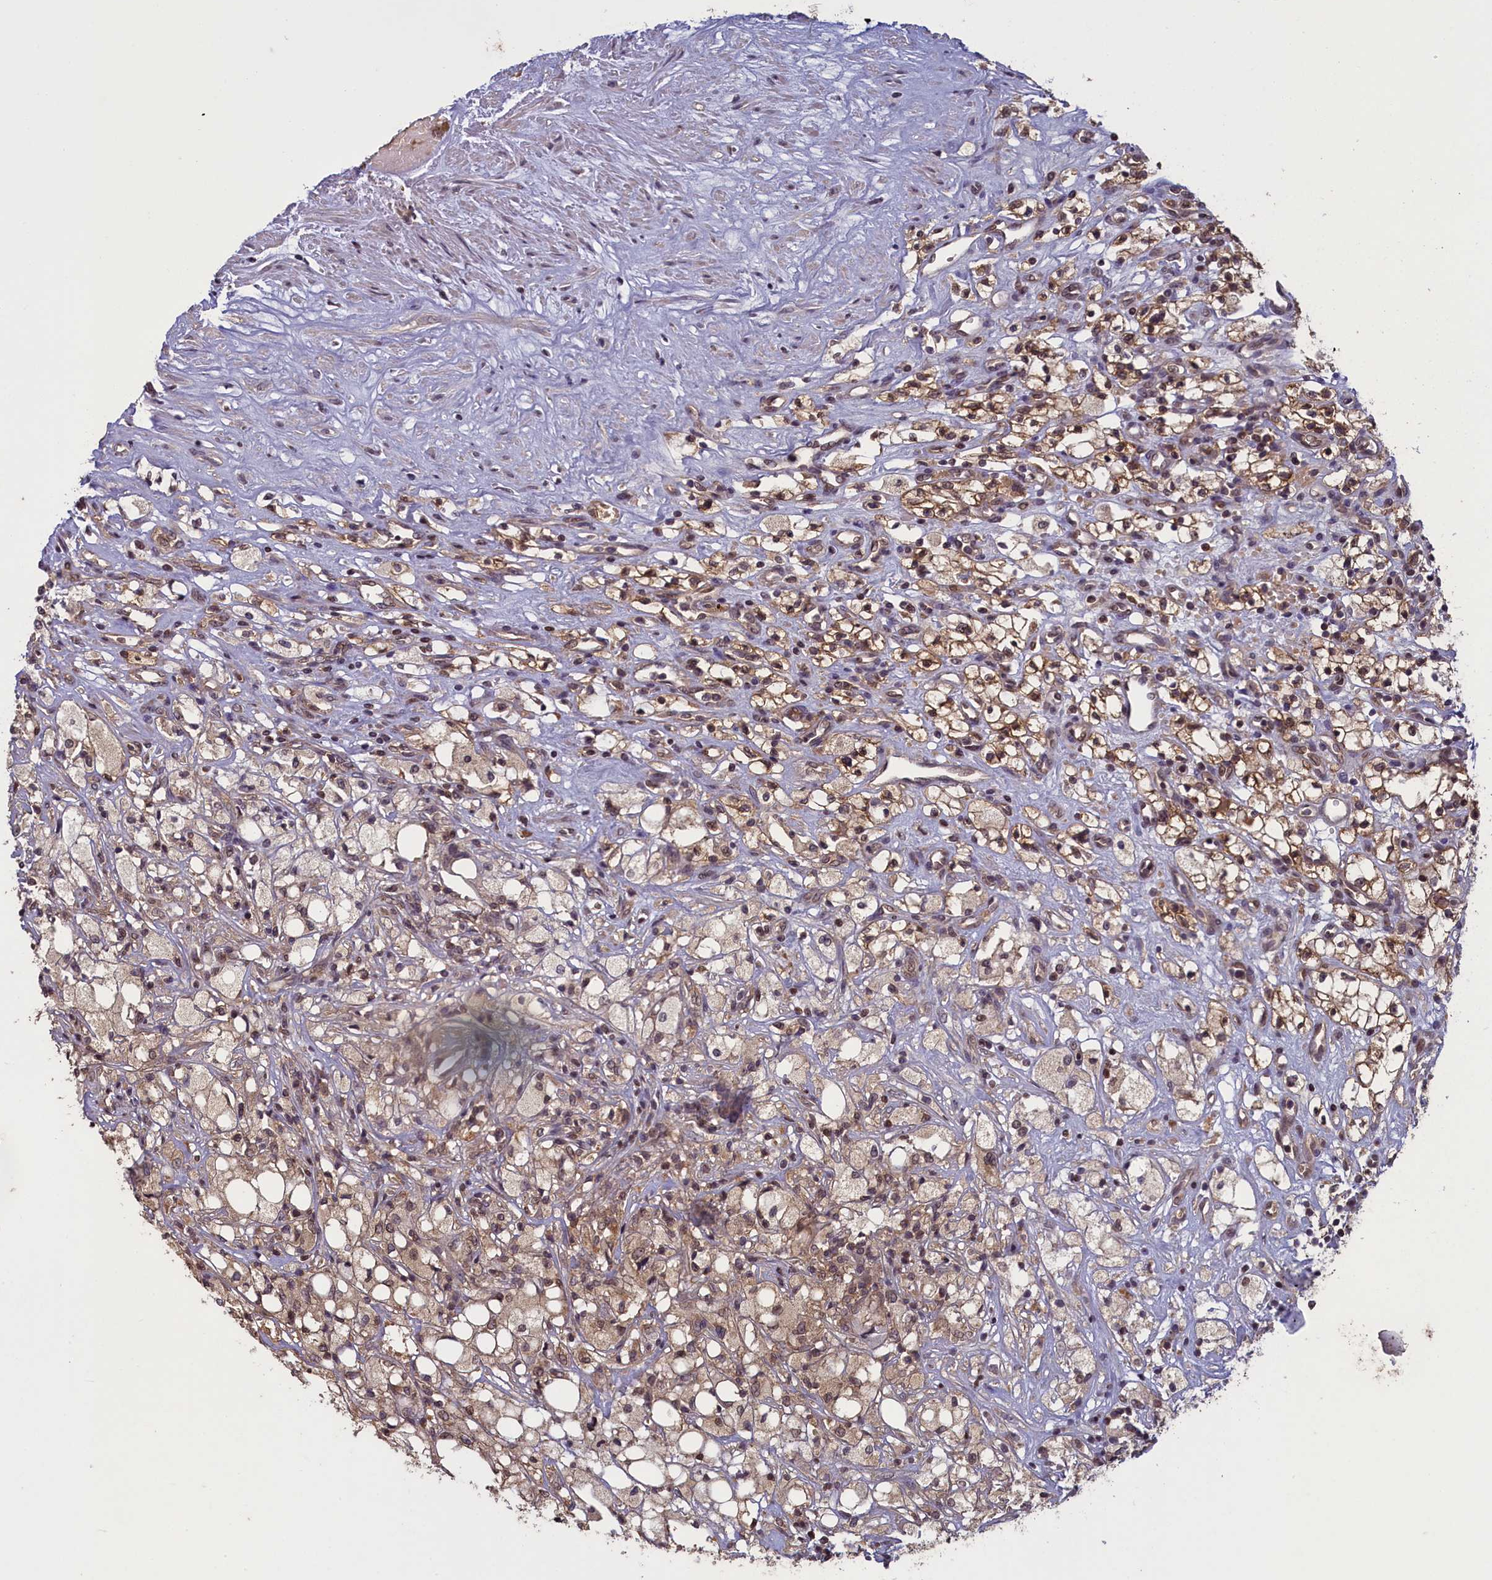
{"staining": {"intensity": "moderate", "quantity": ">75%", "location": "cytoplasmic/membranous,nuclear"}, "tissue": "renal cancer", "cell_type": "Tumor cells", "image_type": "cancer", "snomed": [{"axis": "morphology", "description": "Adenocarcinoma, NOS"}, {"axis": "topography", "description": "Kidney"}], "caption": "Renal adenocarcinoma tissue shows moderate cytoplasmic/membranous and nuclear staining in approximately >75% of tumor cells", "gene": "NUBP1", "patient": {"sex": "male", "age": 59}}